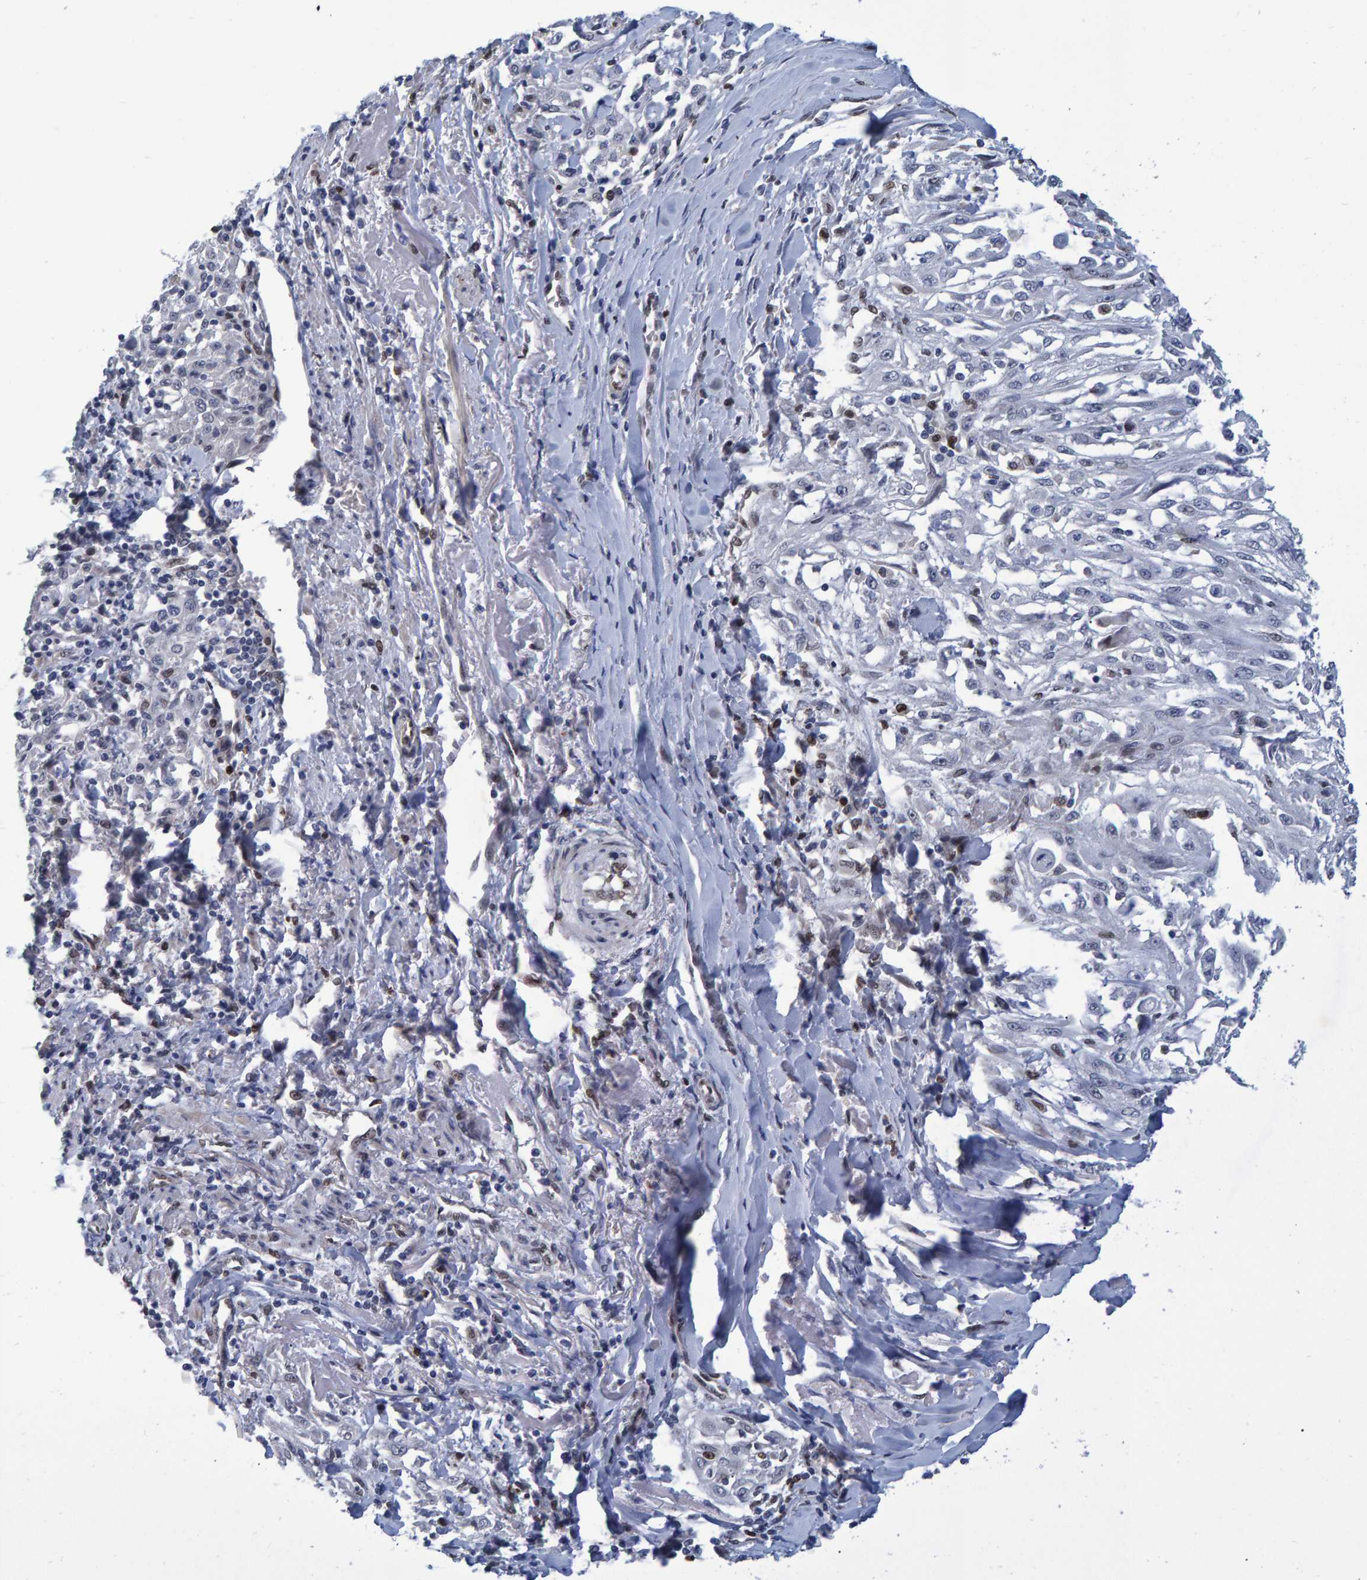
{"staining": {"intensity": "negative", "quantity": "none", "location": "none"}, "tissue": "skin cancer", "cell_type": "Tumor cells", "image_type": "cancer", "snomed": [{"axis": "morphology", "description": "Squamous cell carcinoma, NOS"}, {"axis": "morphology", "description": "Squamous cell carcinoma, metastatic, NOS"}, {"axis": "topography", "description": "Skin"}, {"axis": "topography", "description": "Lymph node"}], "caption": "DAB immunohistochemical staining of human skin metastatic squamous cell carcinoma displays no significant staining in tumor cells.", "gene": "QKI", "patient": {"sex": "male", "age": 75}}